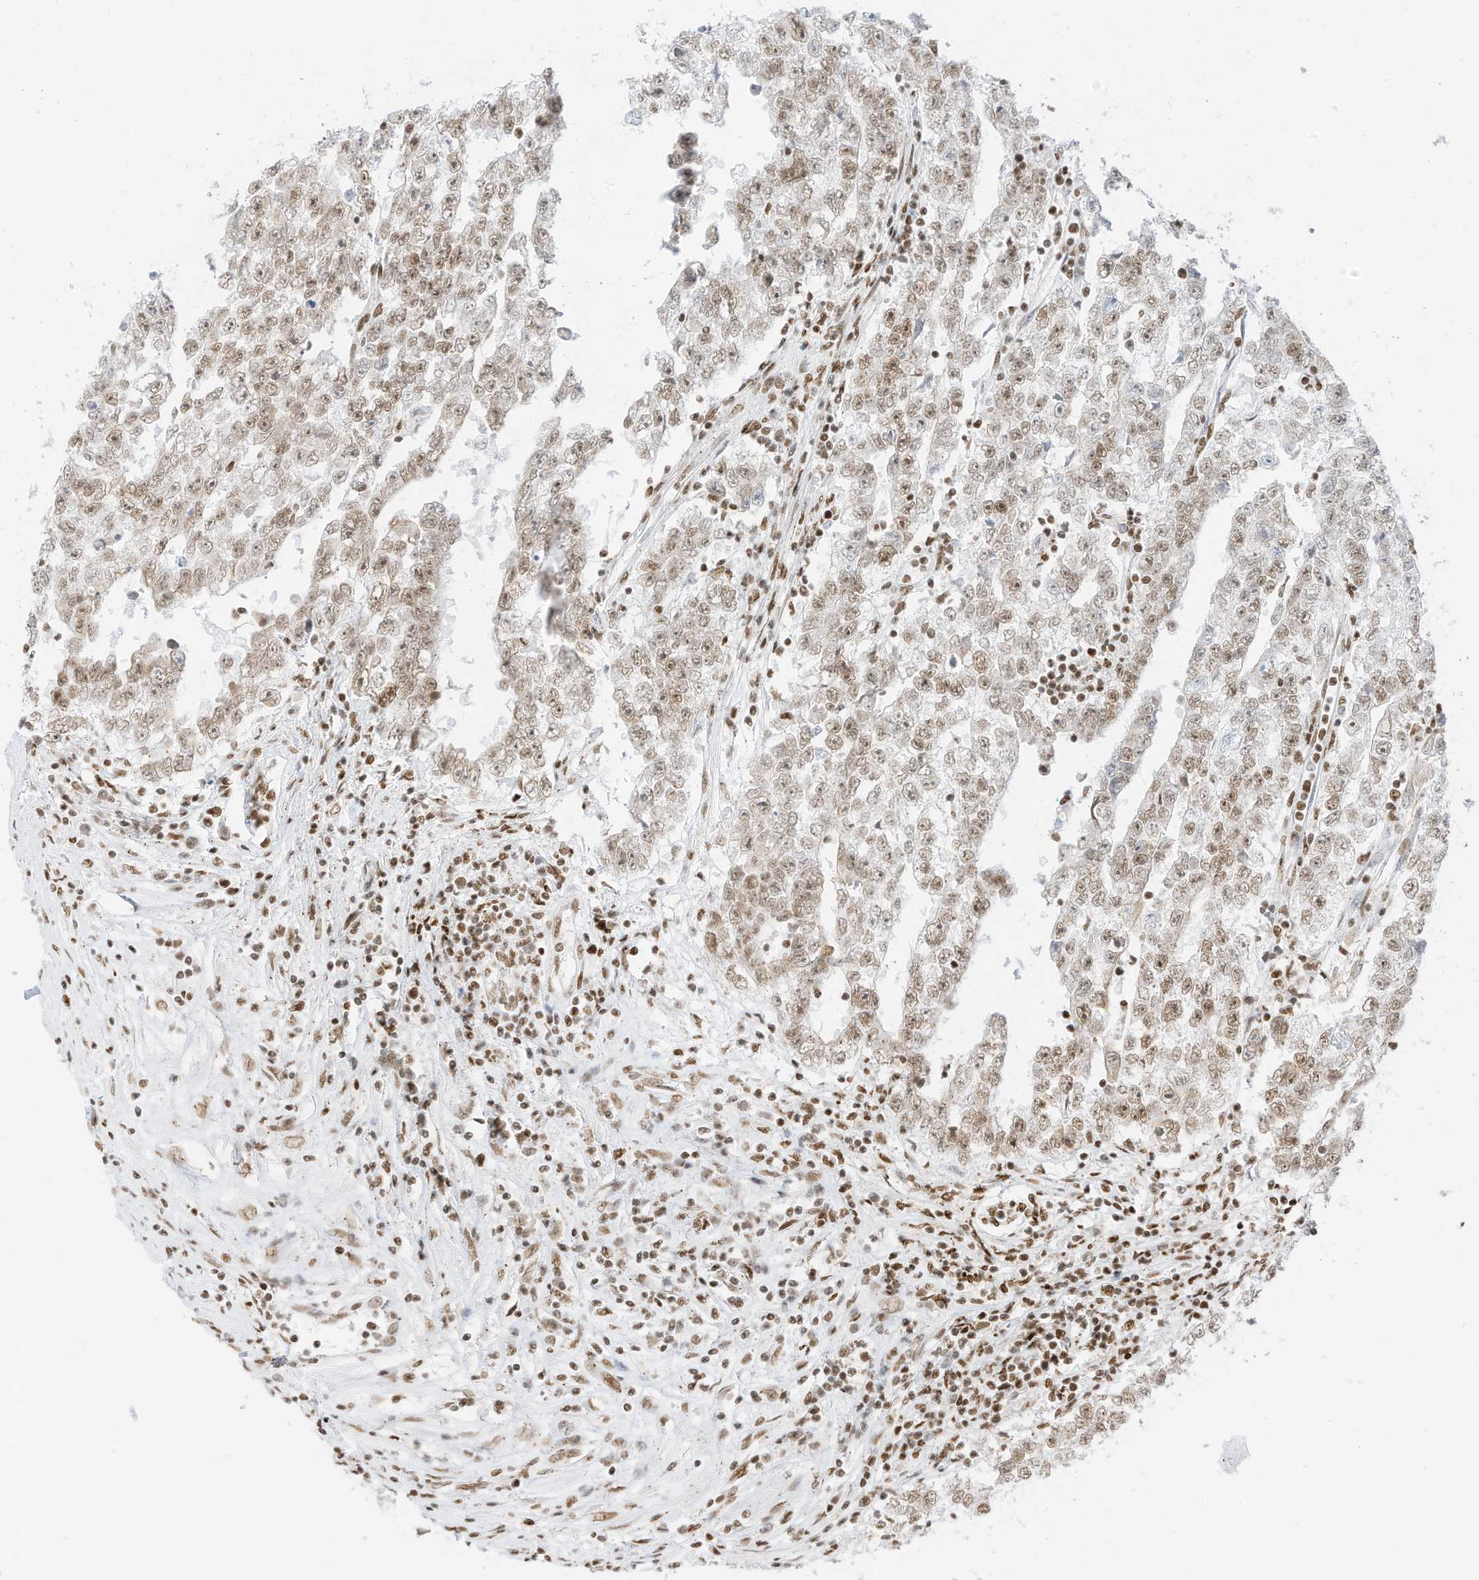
{"staining": {"intensity": "weak", "quantity": ">75%", "location": "nuclear"}, "tissue": "testis cancer", "cell_type": "Tumor cells", "image_type": "cancer", "snomed": [{"axis": "morphology", "description": "Carcinoma, Embryonal, NOS"}, {"axis": "topography", "description": "Testis"}], "caption": "Weak nuclear positivity for a protein is present in approximately >75% of tumor cells of testis embryonal carcinoma using IHC.", "gene": "SMARCA2", "patient": {"sex": "male", "age": 25}}